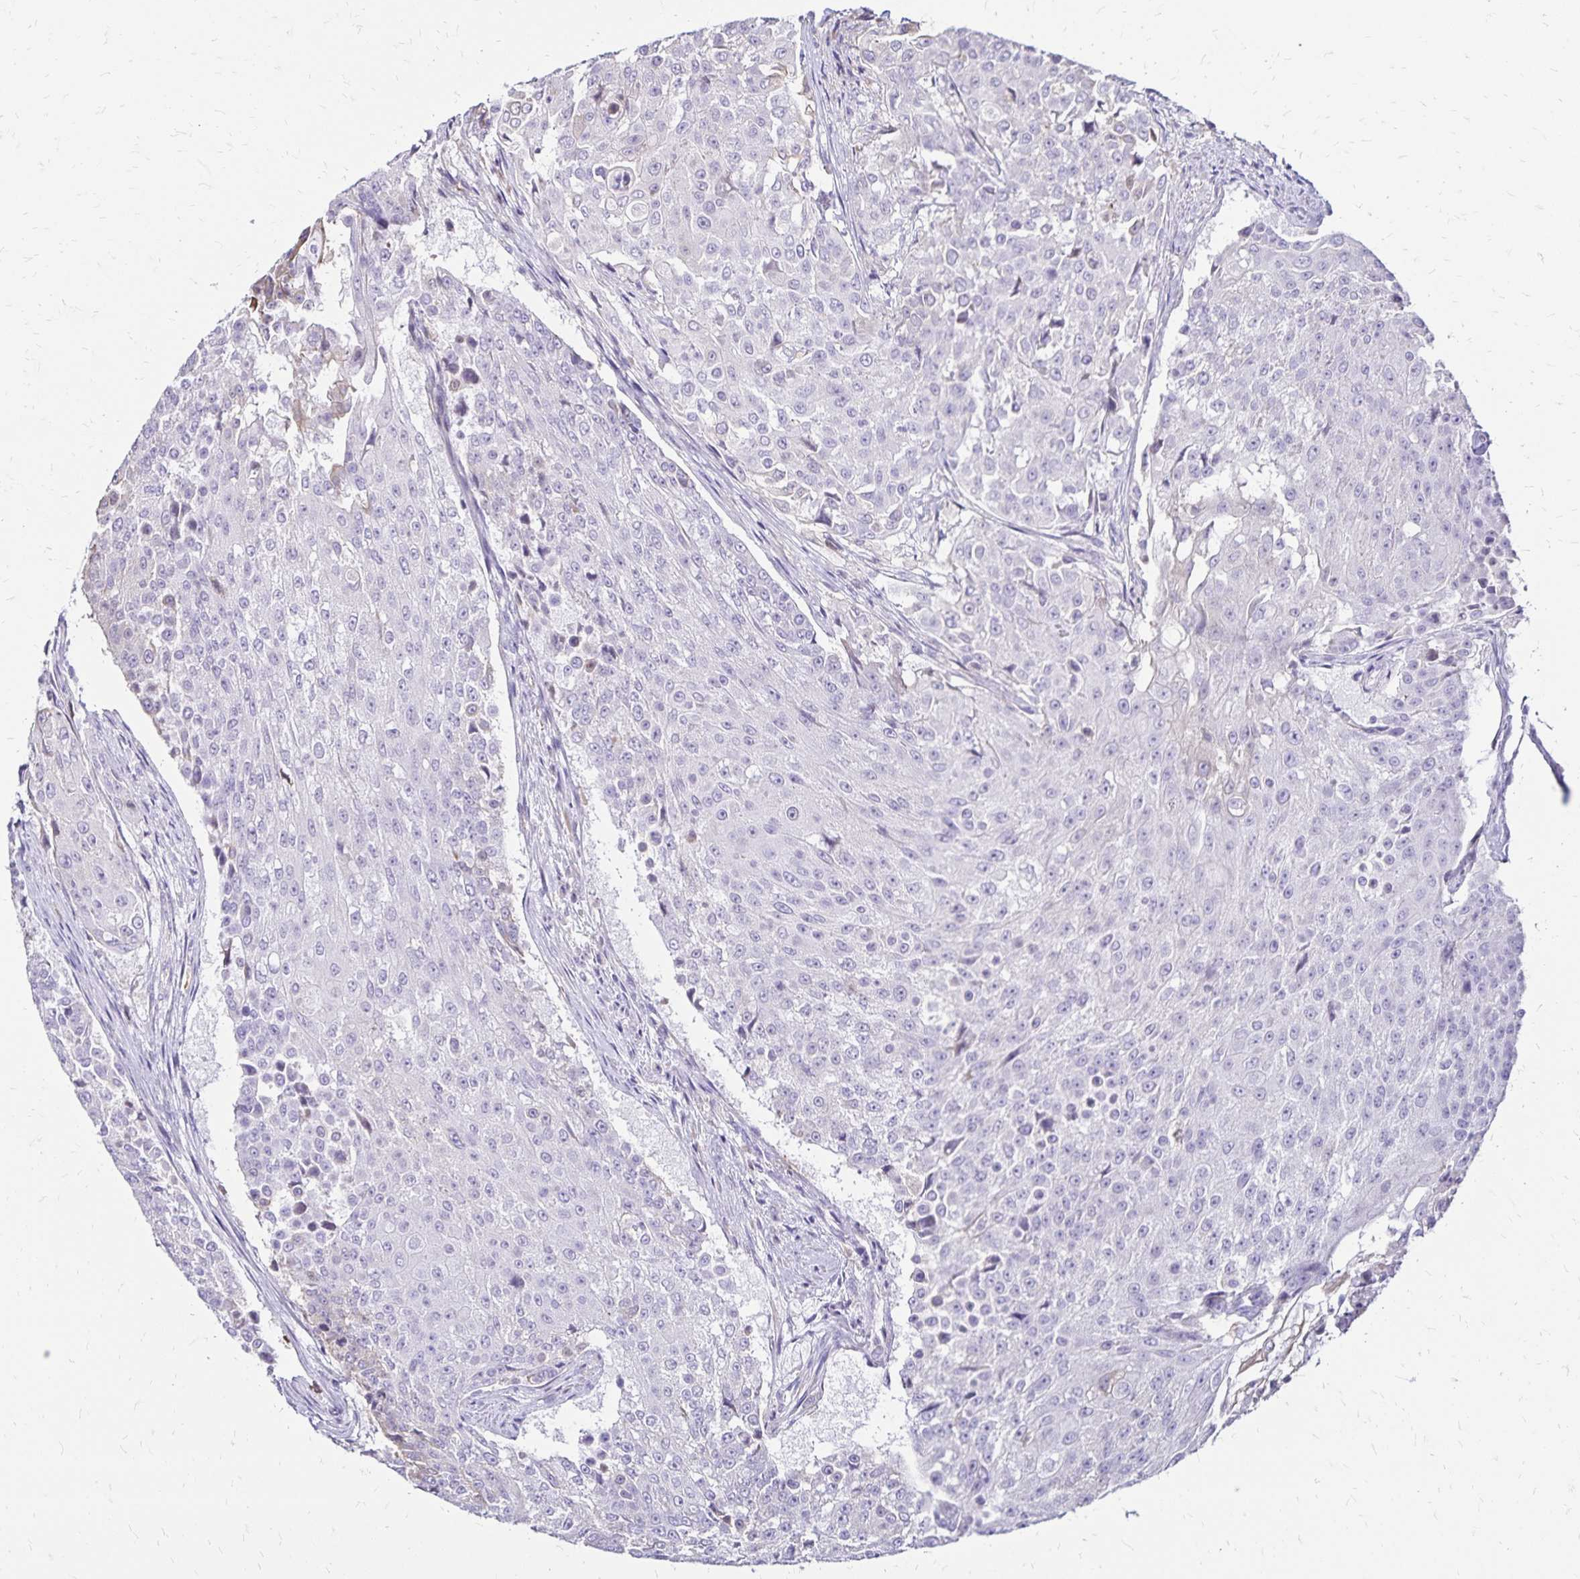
{"staining": {"intensity": "negative", "quantity": "none", "location": "none"}, "tissue": "urothelial cancer", "cell_type": "Tumor cells", "image_type": "cancer", "snomed": [{"axis": "morphology", "description": "Urothelial carcinoma, High grade"}, {"axis": "topography", "description": "Urinary bladder"}], "caption": "Urothelial cancer was stained to show a protein in brown. There is no significant staining in tumor cells. Nuclei are stained in blue.", "gene": "KISS1", "patient": {"sex": "female", "age": 63}}